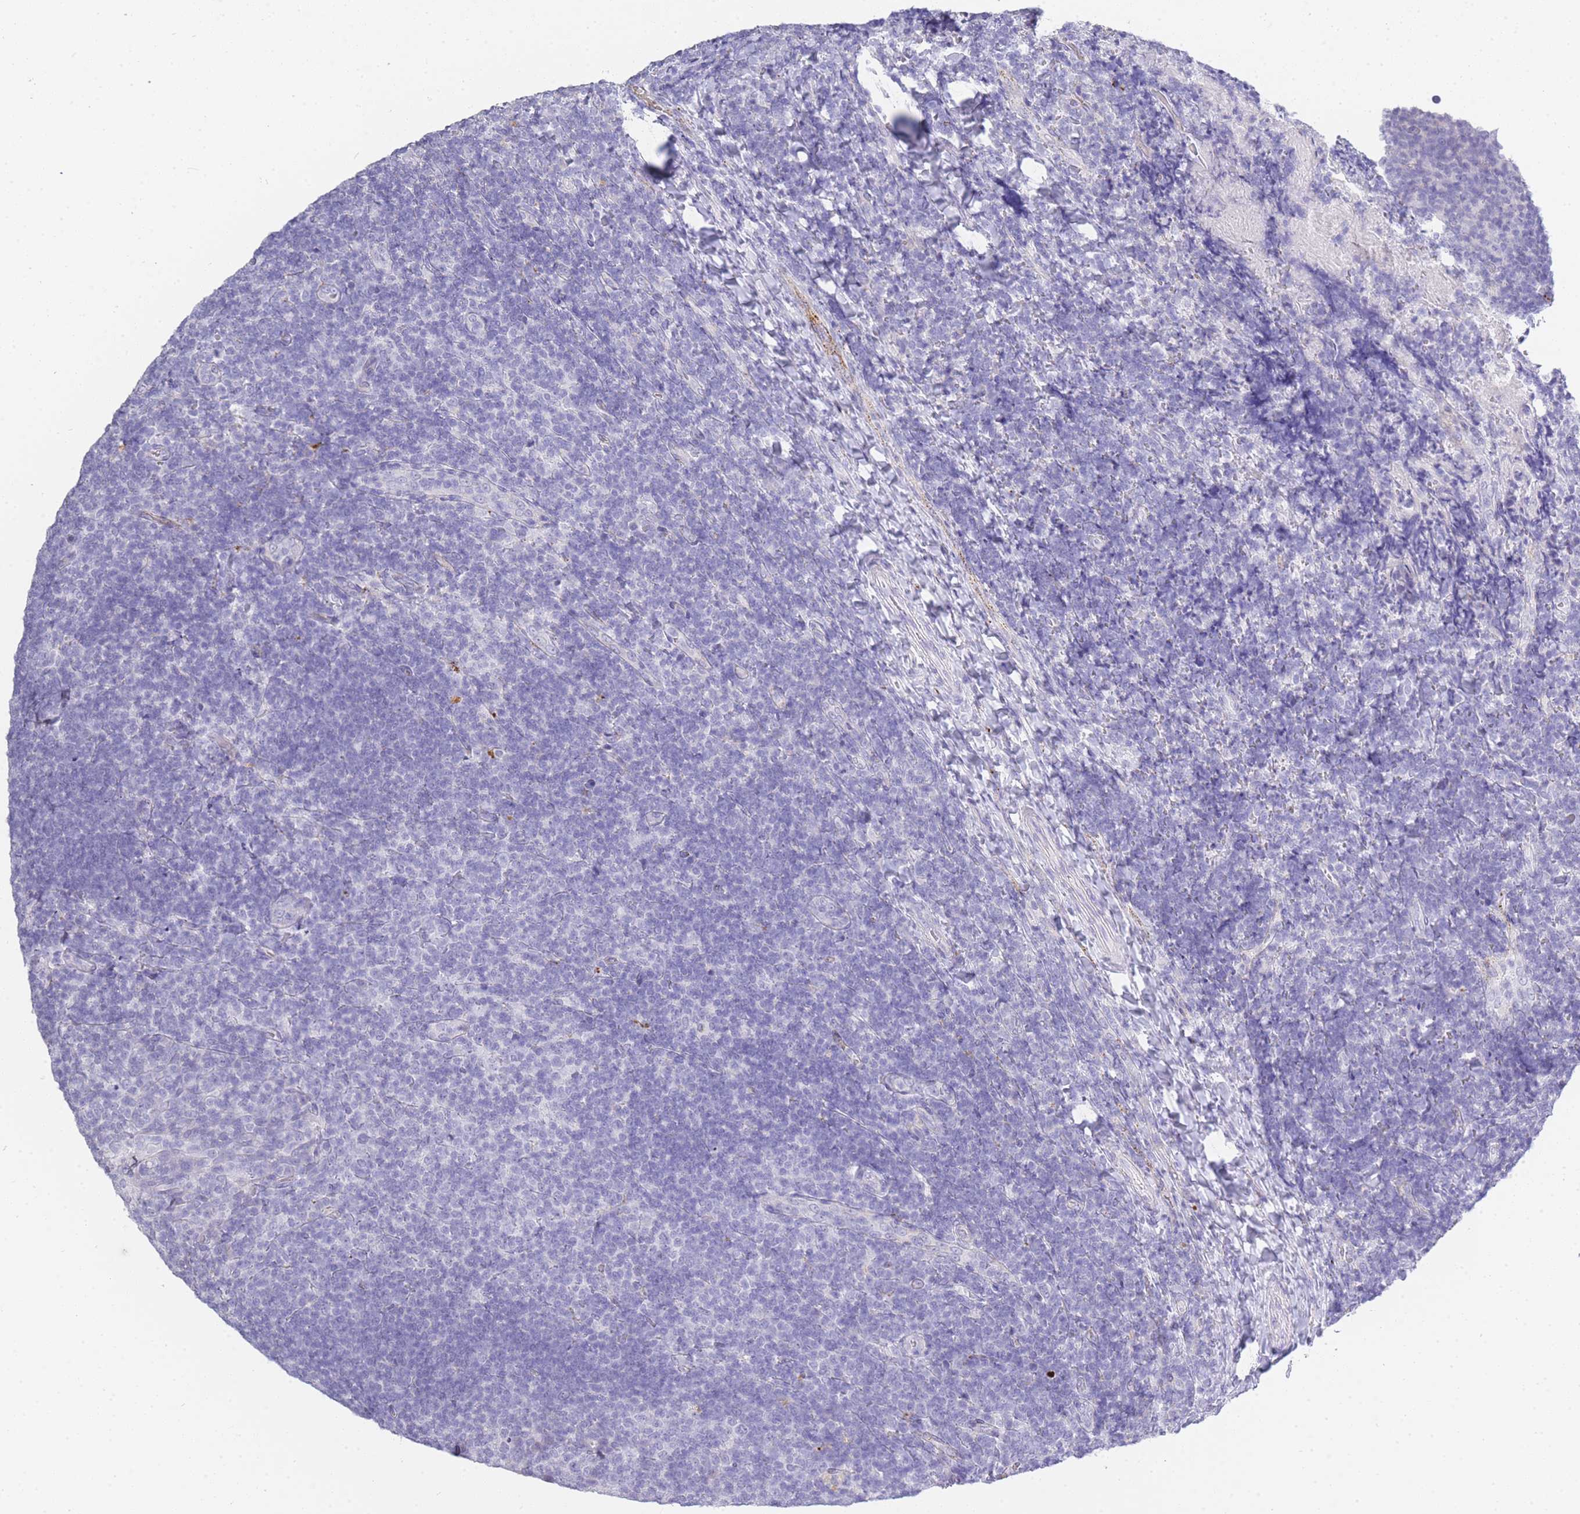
{"staining": {"intensity": "weak", "quantity": "<25%", "location": "cytoplasmic/membranous"}, "tissue": "tonsil", "cell_type": "Germinal center cells", "image_type": "normal", "snomed": [{"axis": "morphology", "description": "Normal tissue, NOS"}, {"axis": "topography", "description": "Tonsil"}], "caption": "IHC histopathology image of unremarkable human tonsil stained for a protein (brown), which shows no positivity in germinal center cells.", "gene": "RHO", "patient": {"sex": "female", "age": 10}}